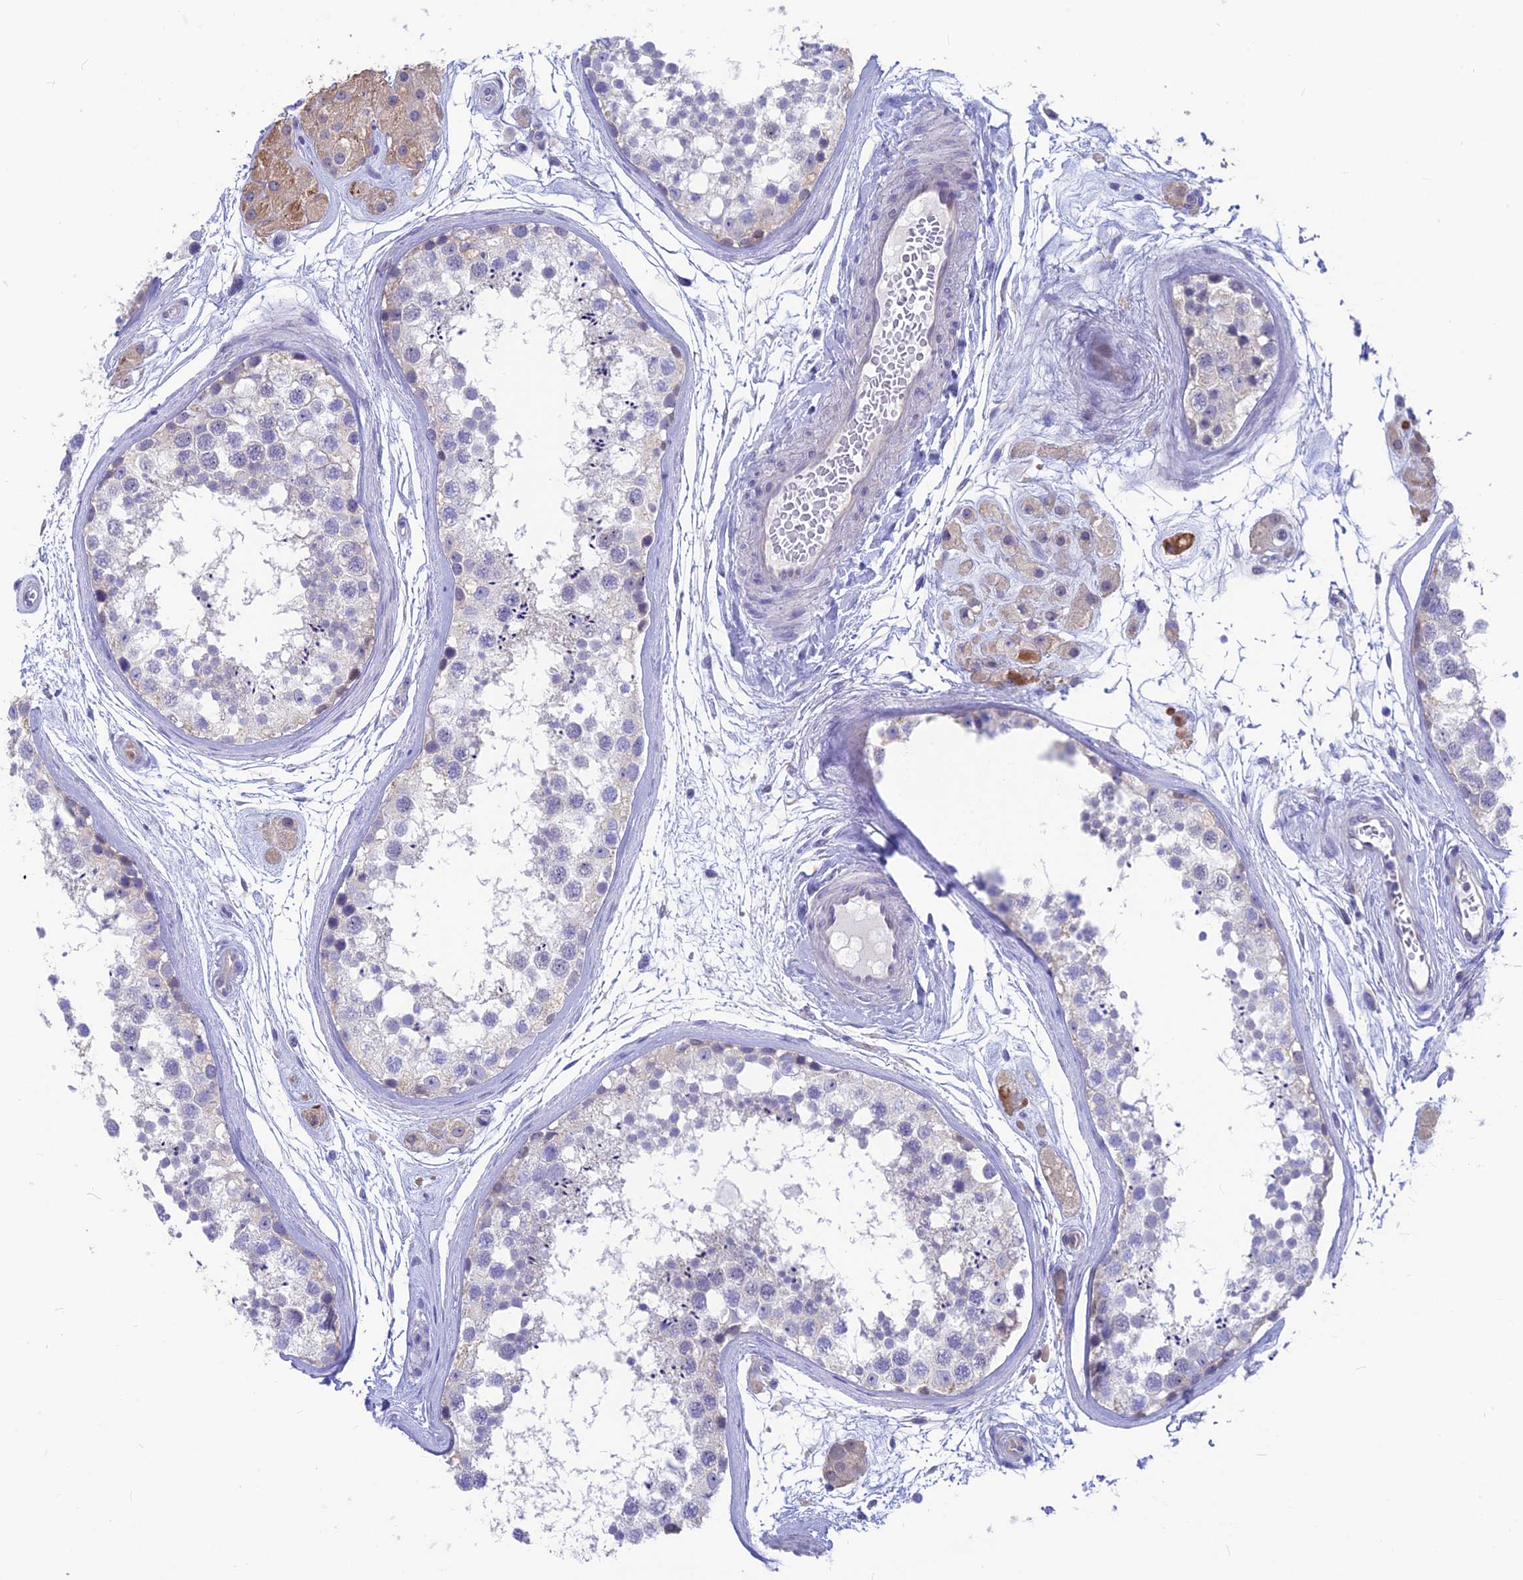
{"staining": {"intensity": "negative", "quantity": "none", "location": "none"}, "tissue": "testis", "cell_type": "Cells in seminiferous ducts", "image_type": "normal", "snomed": [{"axis": "morphology", "description": "Normal tissue, NOS"}, {"axis": "topography", "description": "Testis"}], "caption": "Immunohistochemical staining of normal human testis reveals no significant positivity in cells in seminiferous ducts.", "gene": "SNTN", "patient": {"sex": "male", "age": 56}}